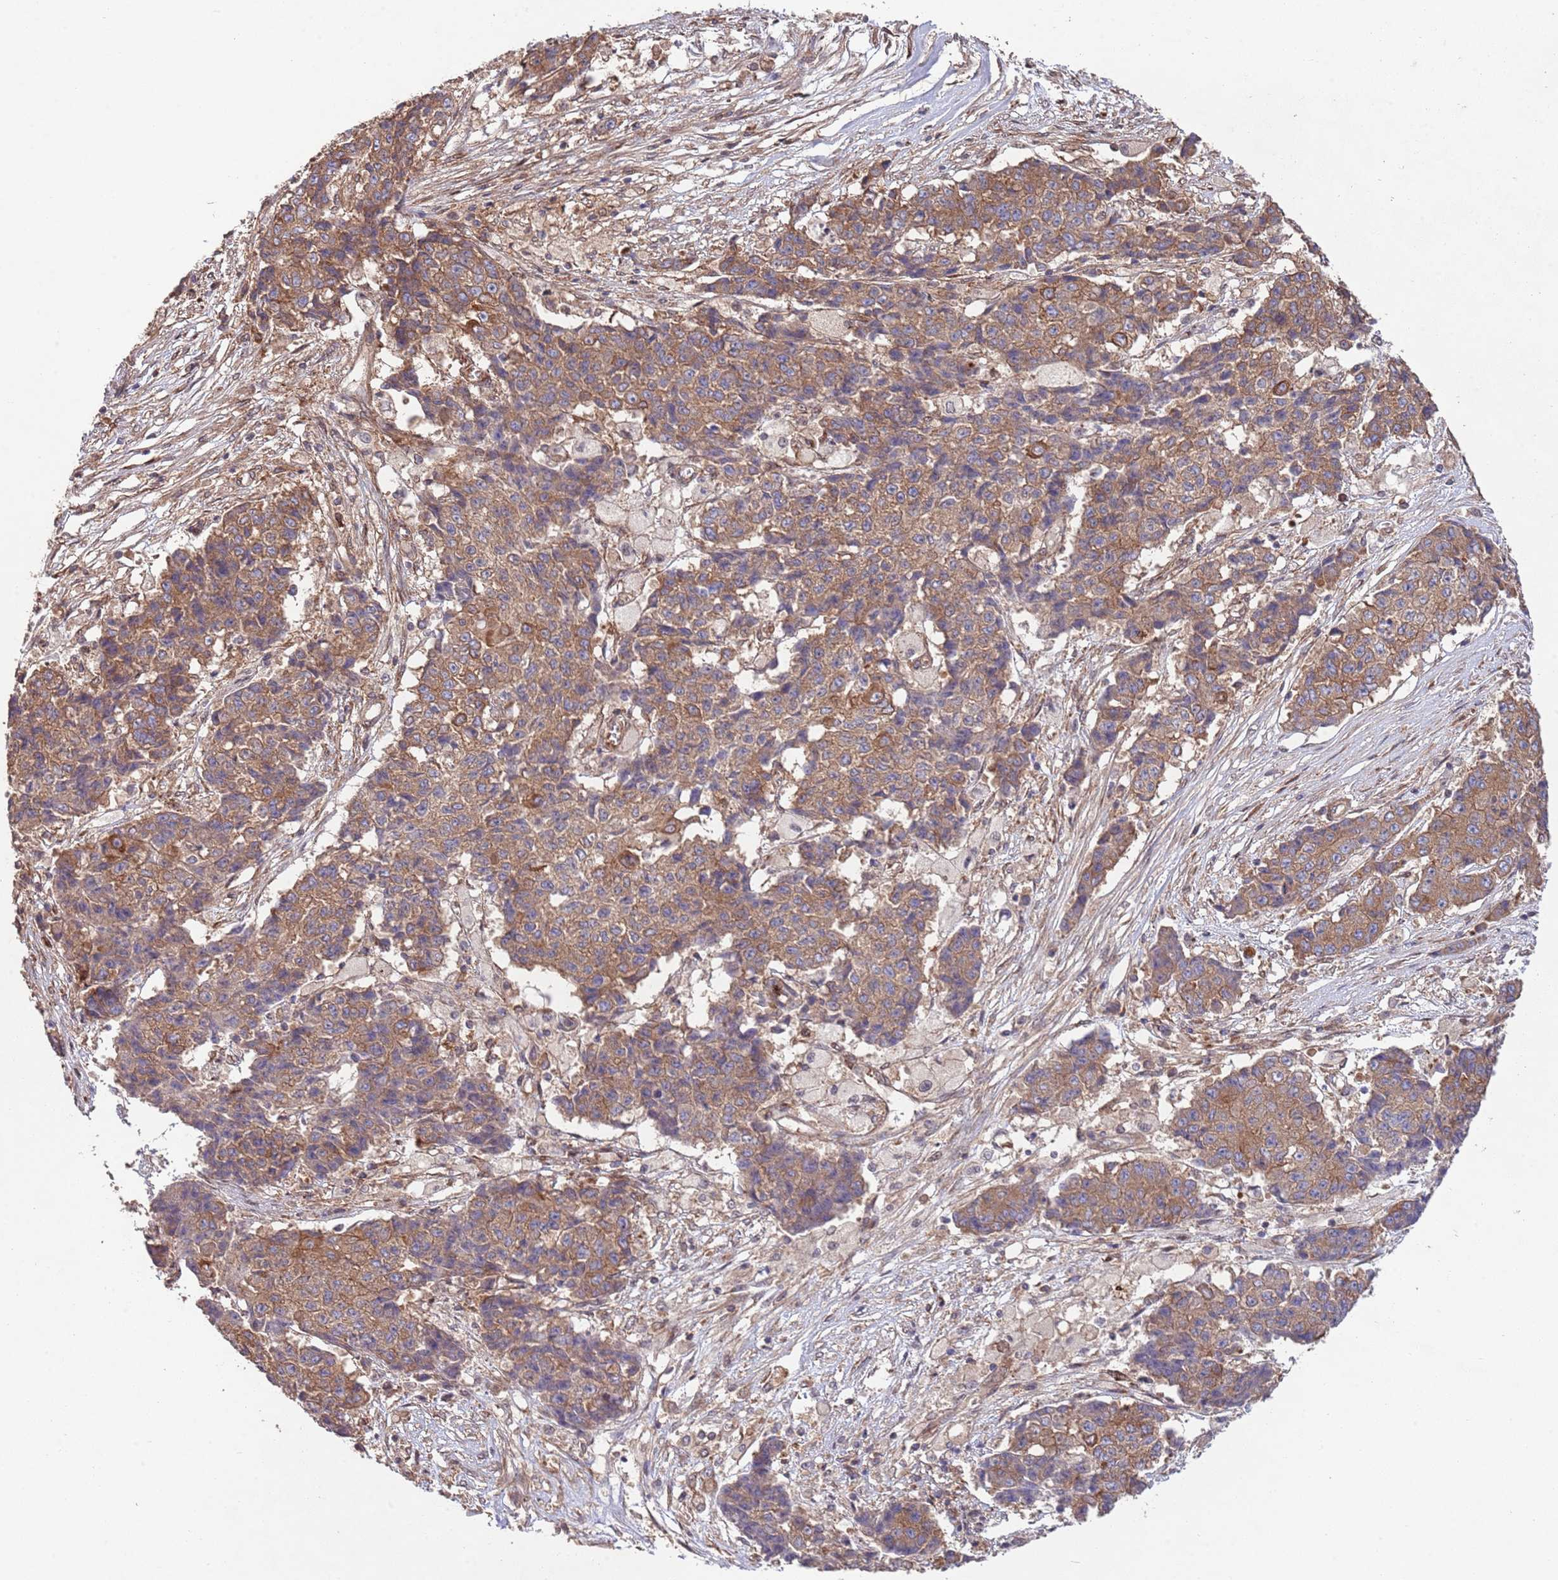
{"staining": {"intensity": "moderate", "quantity": ">75%", "location": "cytoplasmic/membranous"}, "tissue": "ovarian cancer", "cell_type": "Tumor cells", "image_type": "cancer", "snomed": [{"axis": "morphology", "description": "Carcinoma, endometroid"}, {"axis": "topography", "description": "Ovary"}], "caption": "Brown immunohistochemical staining in endometroid carcinoma (ovarian) exhibits moderate cytoplasmic/membranous expression in approximately >75% of tumor cells.", "gene": "RNF19B", "patient": {"sex": "female", "age": 42}}